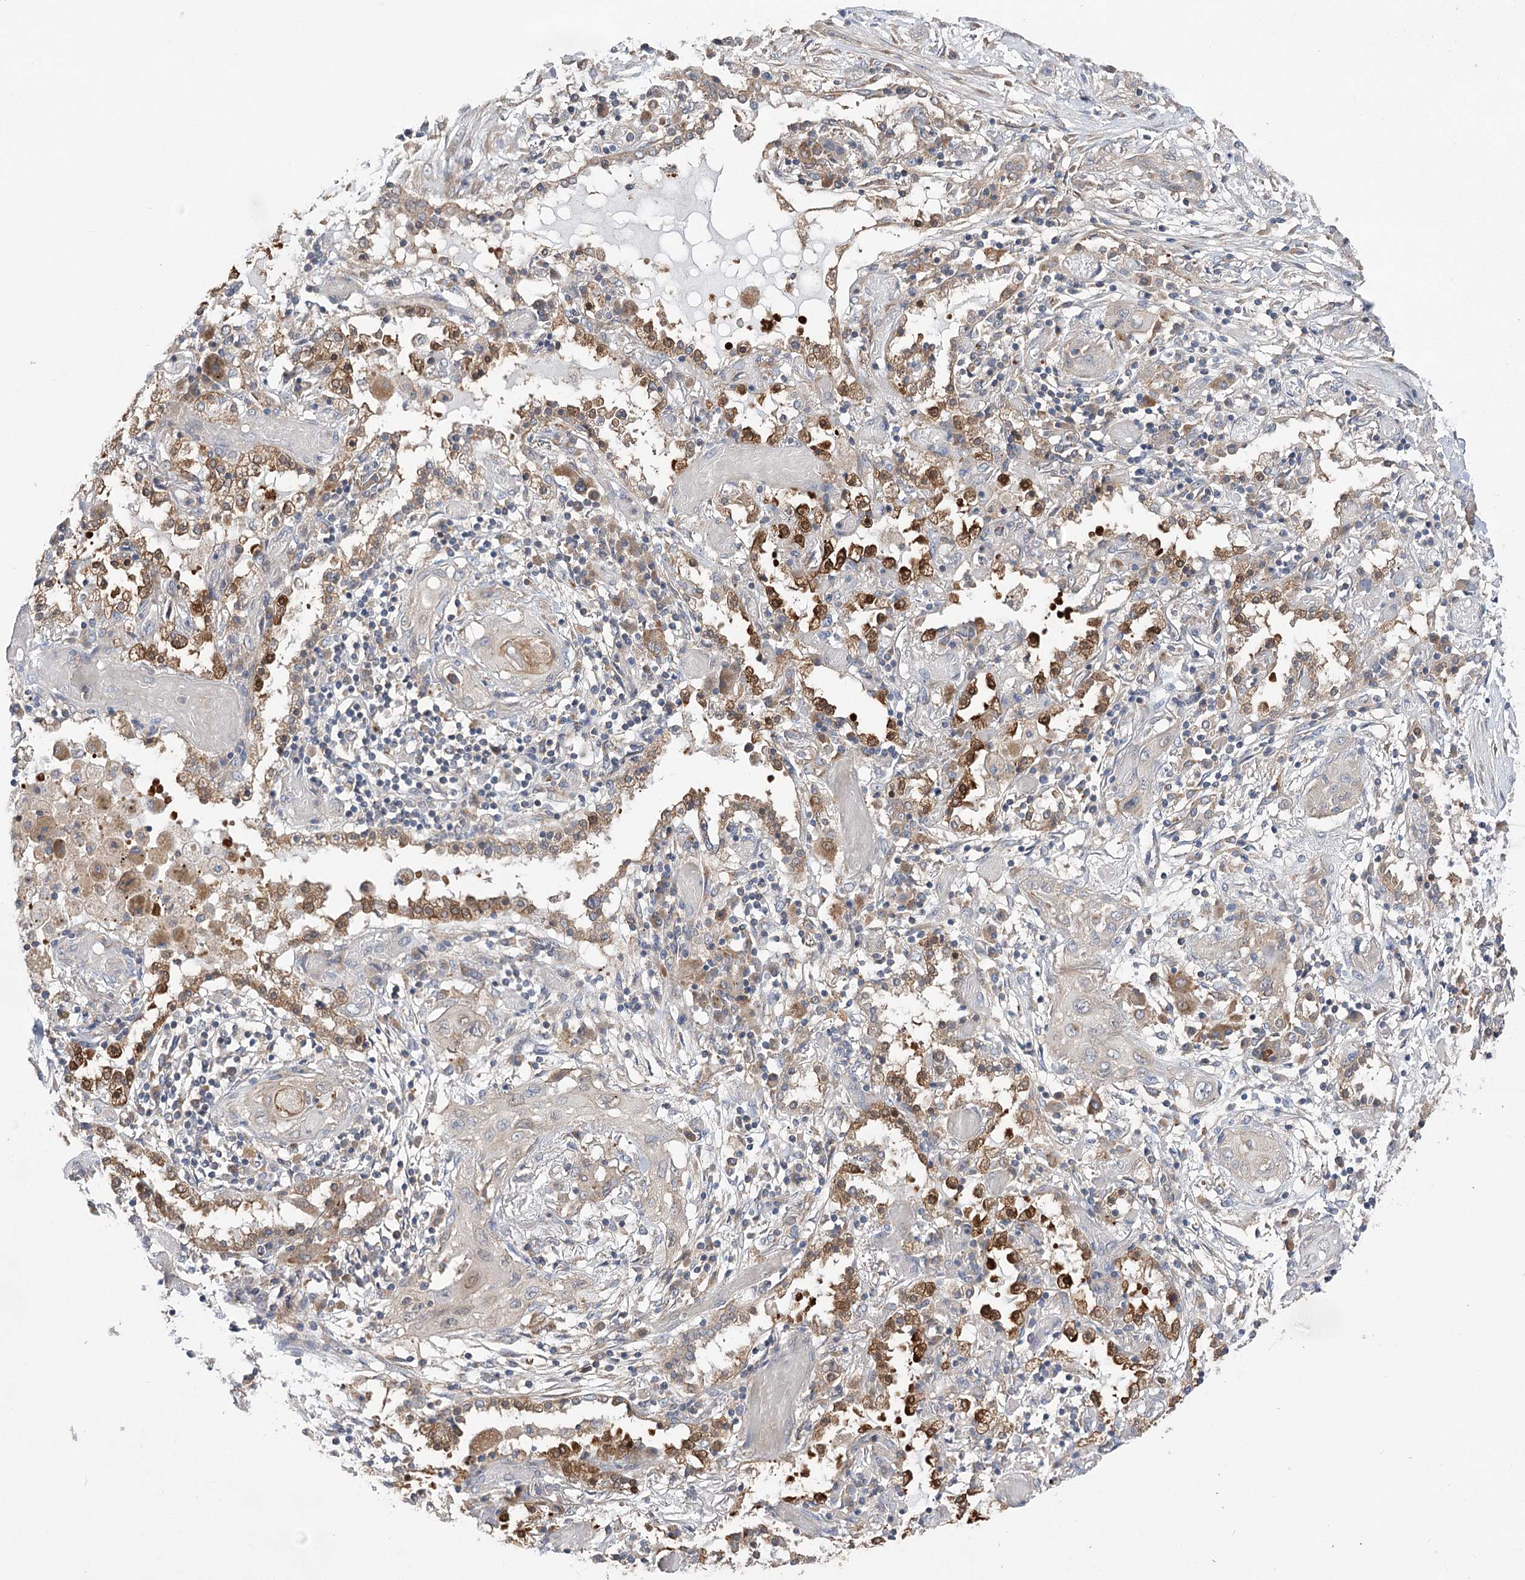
{"staining": {"intensity": "negative", "quantity": "none", "location": "none"}, "tissue": "lung cancer", "cell_type": "Tumor cells", "image_type": "cancer", "snomed": [{"axis": "morphology", "description": "Squamous cell carcinoma, NOS"}, {"axis": "topography", "description": "Lung"}], "caption": "Immunohistochemical staining of human lung cancer (squamous cell carcinoma) reveals no significant positivity in tumor cells.", "gene": "VPS37B", "patient": {"sex": "female", "age": 47}}